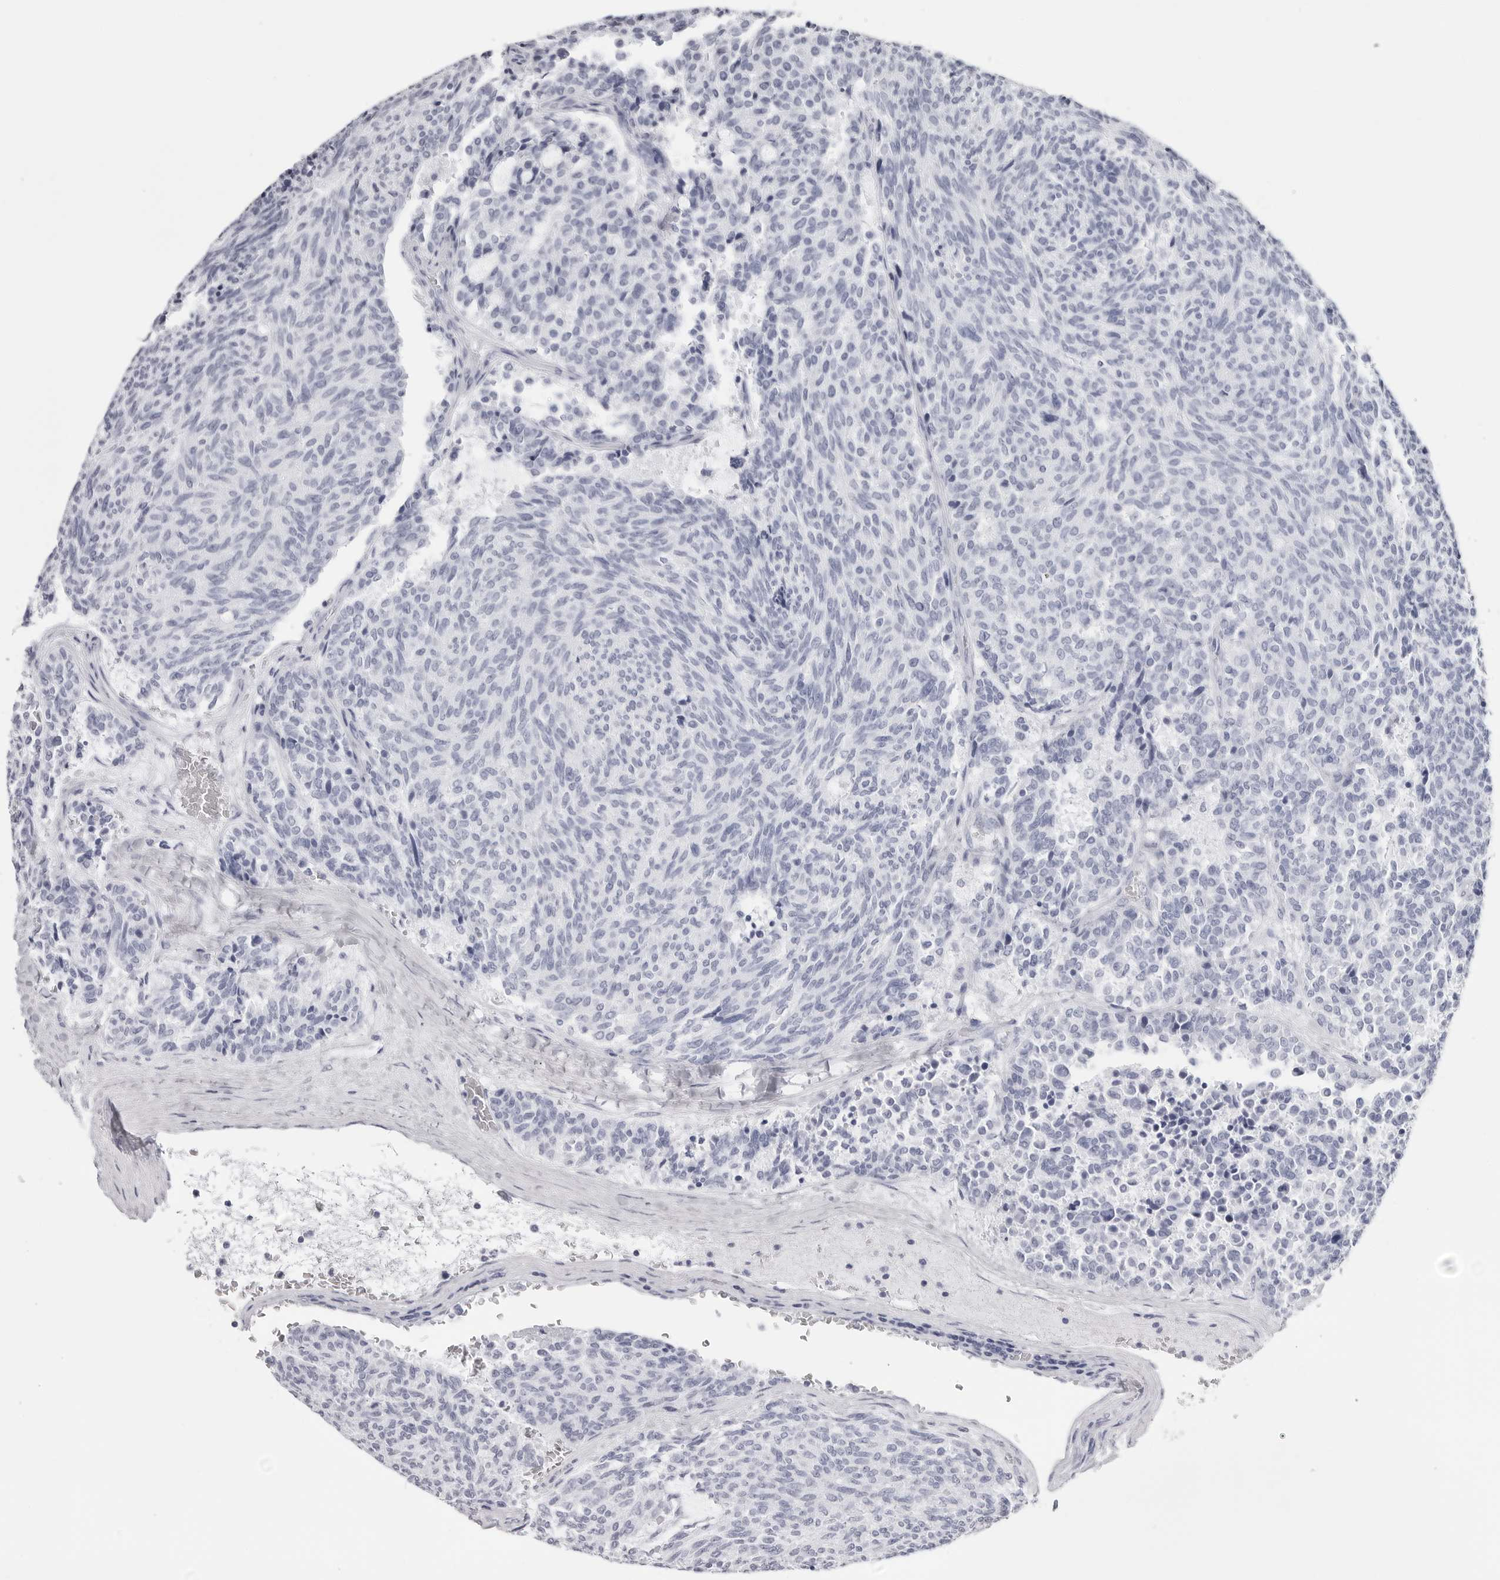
{"staining": {"intensity": "negative", "quantity": "none", "location": "none"}, "tissue": "carcinoid", "cell_type": "Tumor cells", "image_type": "cancer", "snomed": [{"axis": "morphology", "description": "Carcinoid, malignant, NOS"}, {"axis": "topography", "description": "Pancreas"}], "caption": "This is an immunohistochemistry micrograph of human malignant carcinoid. There is no staining in tumor cells.", "gene": "CST2", "patient": {"sex": "female", "age": 54}}